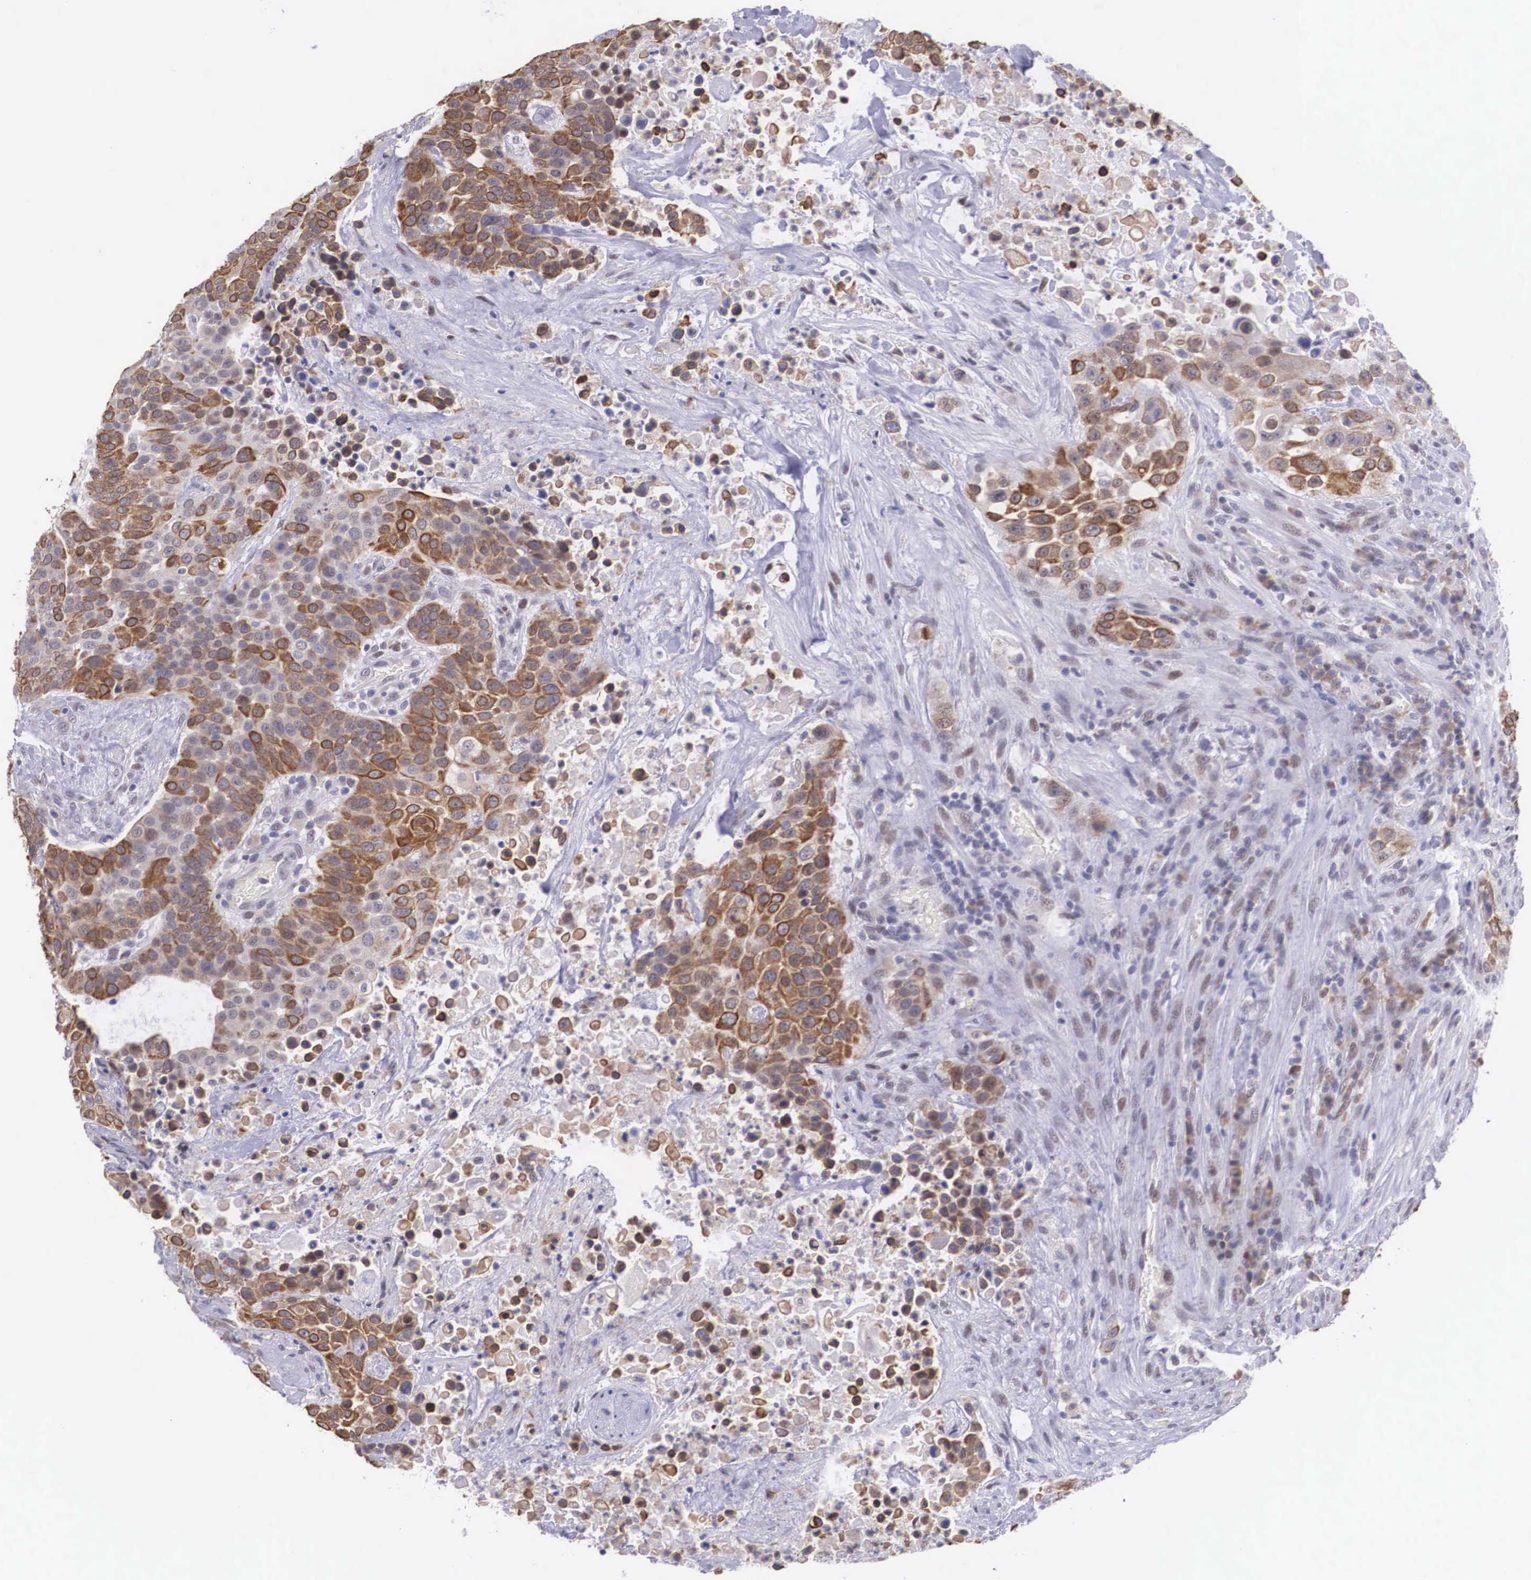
{"staining": {"intensity": "strong", "quantity": "25%-75%", "location": "cytoplasmic/membranous"}, "tissue": "urothelial cancer", "cell_type": "Tumor cells", "image_type": "cancer", "snomed": [{"axis": "morphology", "description": "Urothelial carcinoma, High grade"}, {"axis": "topography", "description": "Urinary bladder"}], "caption": "DAB immunohistochemical staining of urothelial cancer exhibits strong cytoplasmic/membranous protein positivity in approximately 25%-75% of tumor cells. The staining is performed using DAB (3,3'-diaminobenzidine) brown chromogen to label protein expression. The nuclei are counter-stained blue using hematoxylin.", "gene": "SLC25A21", "patient": {"sex": "male", "age": 74}}